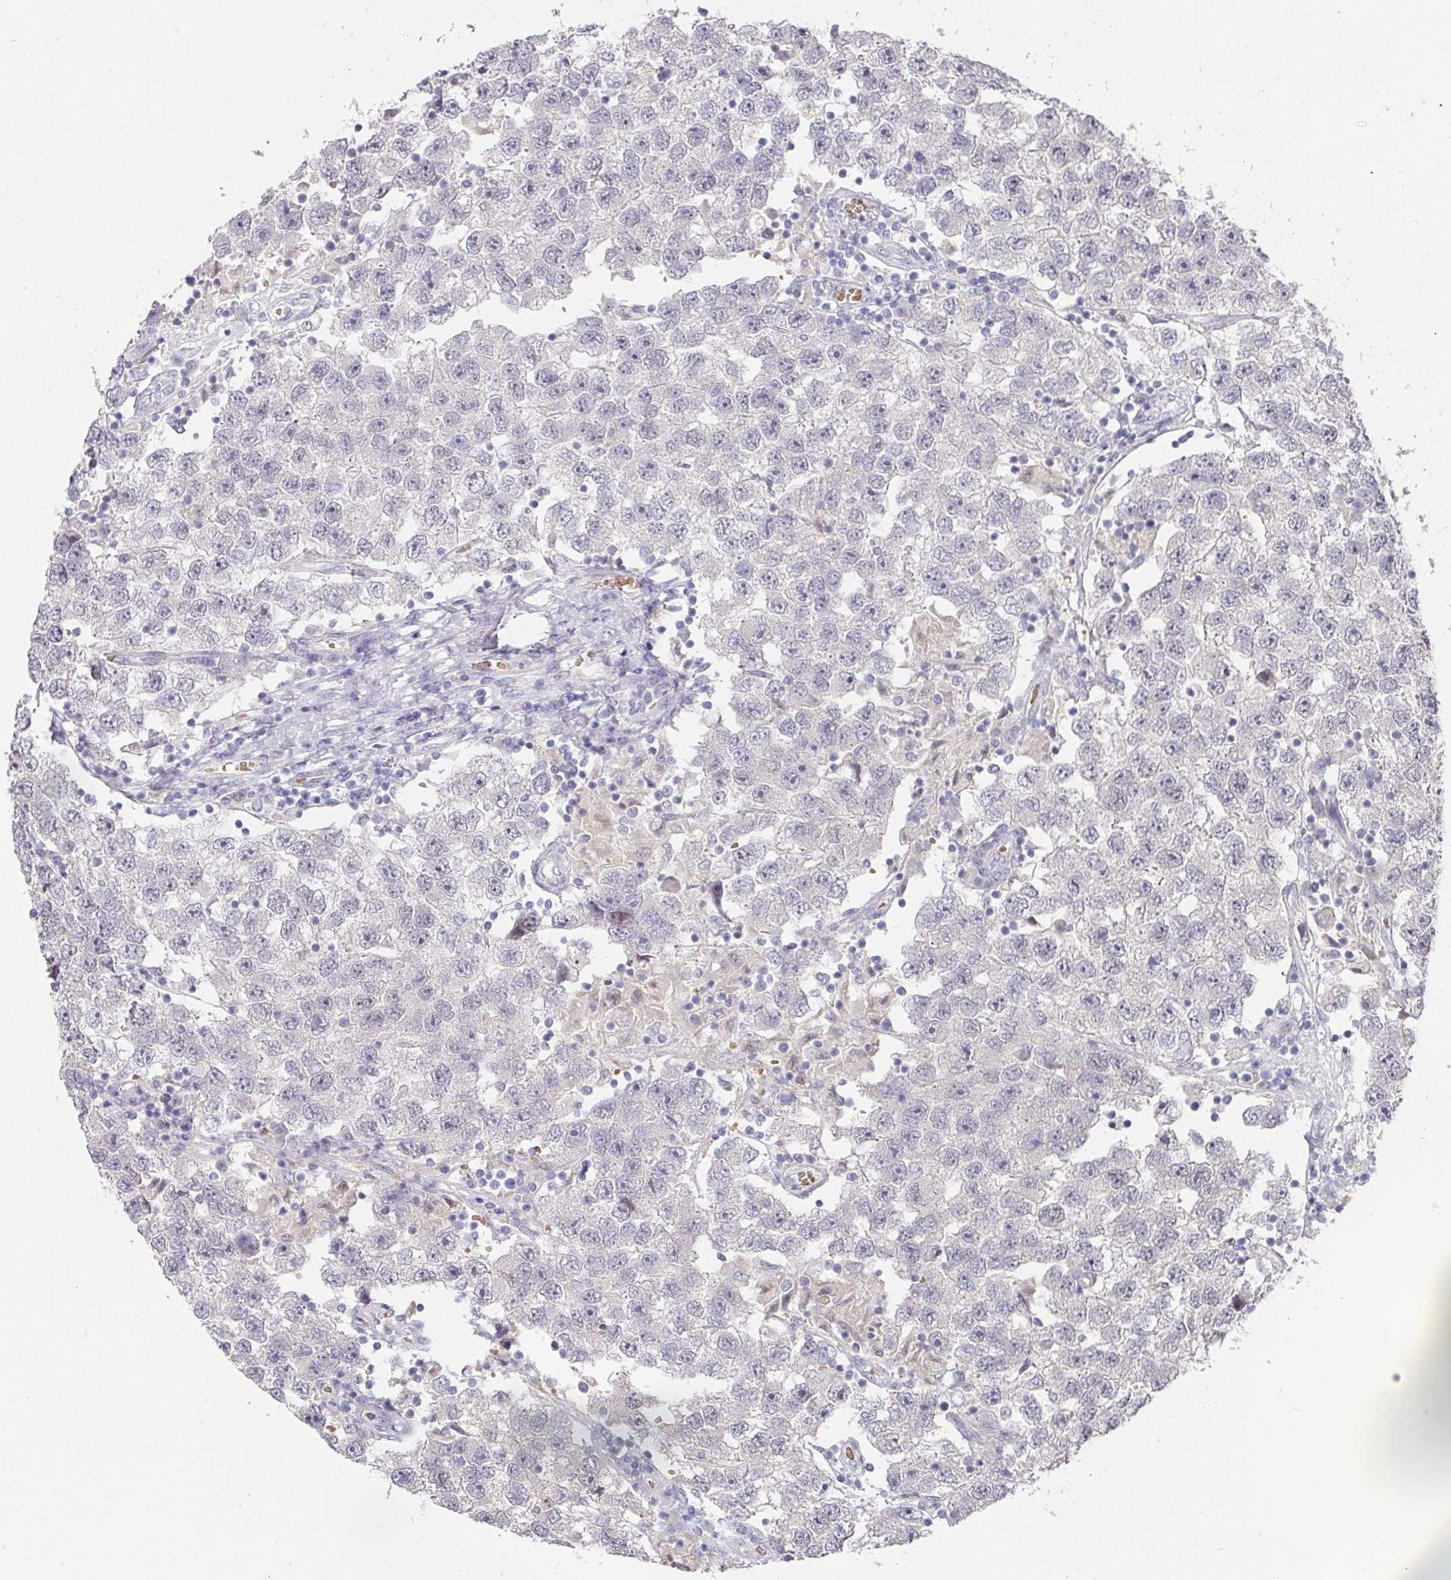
{"staining": {"intensity": "negative", "quantity": "none", "location": "none"}, "tissue": "testis cancer", "cell_type": "Tumor cells", "image_type": "cancer", "snomed": [{"axis": "morphology", "description": "Seminoma, NOS"}, {"axis": "topography", "description": "Testis"}], "caption": "There is no significant expression in tumor cells of testis seminoma. (DAB (3,3'-diaminobenzidine) immunohistochemistry with hematoxylin counter stain).", "gene": "FOXN4", "patient": {"sex": "male", "age": 26}}